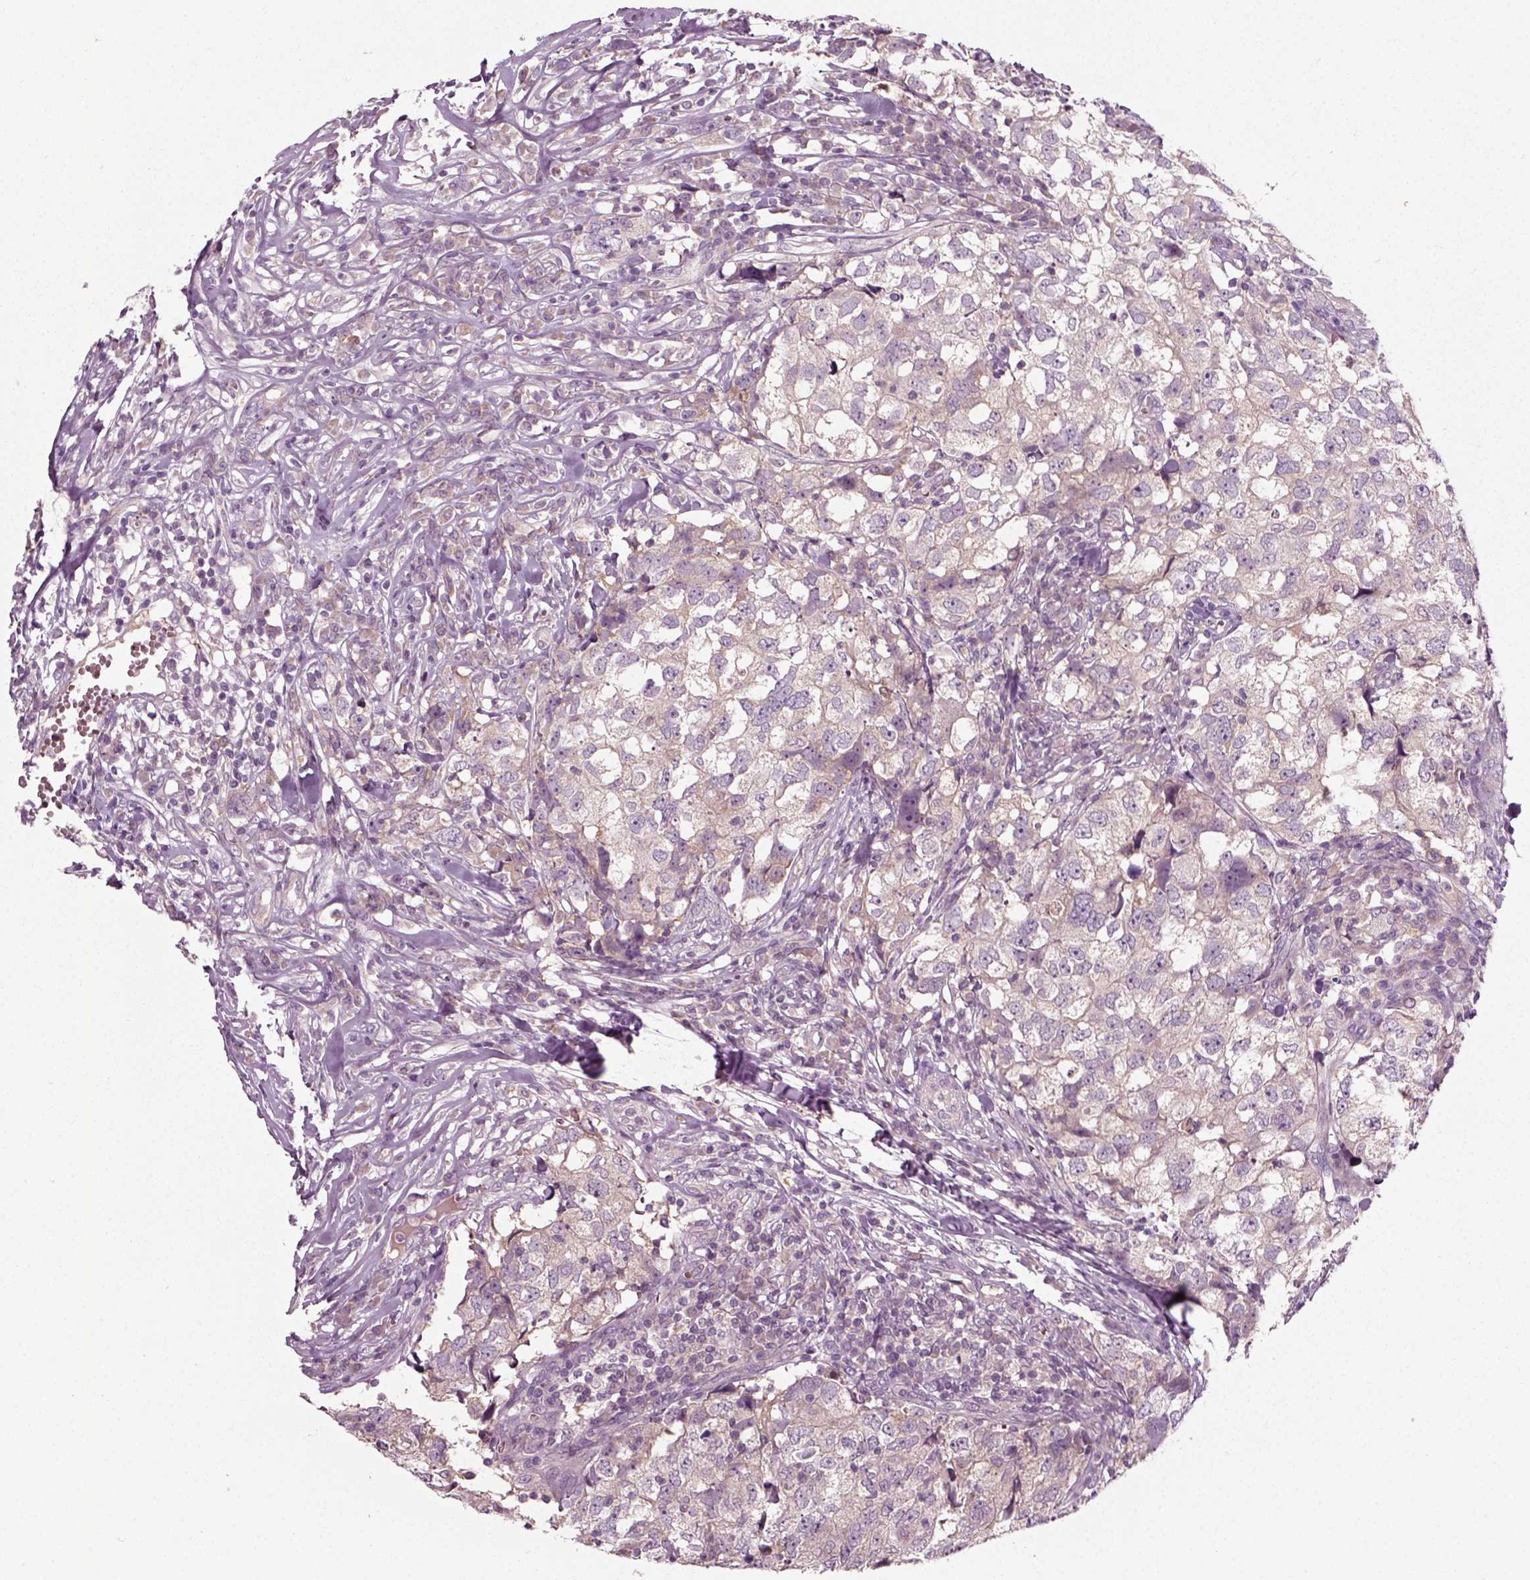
{"staining": {"intensity": "weak", "quantity": "25%-75%", "location": "cytoplasmic/membranous"}, "tissue": "breast cancer", "cell_type": "Tumor cells", "image_type": "cancer", "snomed": [{"axis": "morphology", "description": "Duct carcinoma"}, {"axis": "topography", "description": "Breast"}], "caption": "Immunohistochemistry (DAB (3,3'-diaminobenzidine)) staining of intraductal carcinoma (breast) exhibits weak cytoplasmic/membranous protein positivity in approximately 25%-75% of tumor cells. The staining was performed using DAB to visualize the protein expression in brown, while the nuclei were stained in blue with hematoxylin (Magnification: 20x).", "gene": "RND2", "patient": {"sex": "female", "age": 30}}